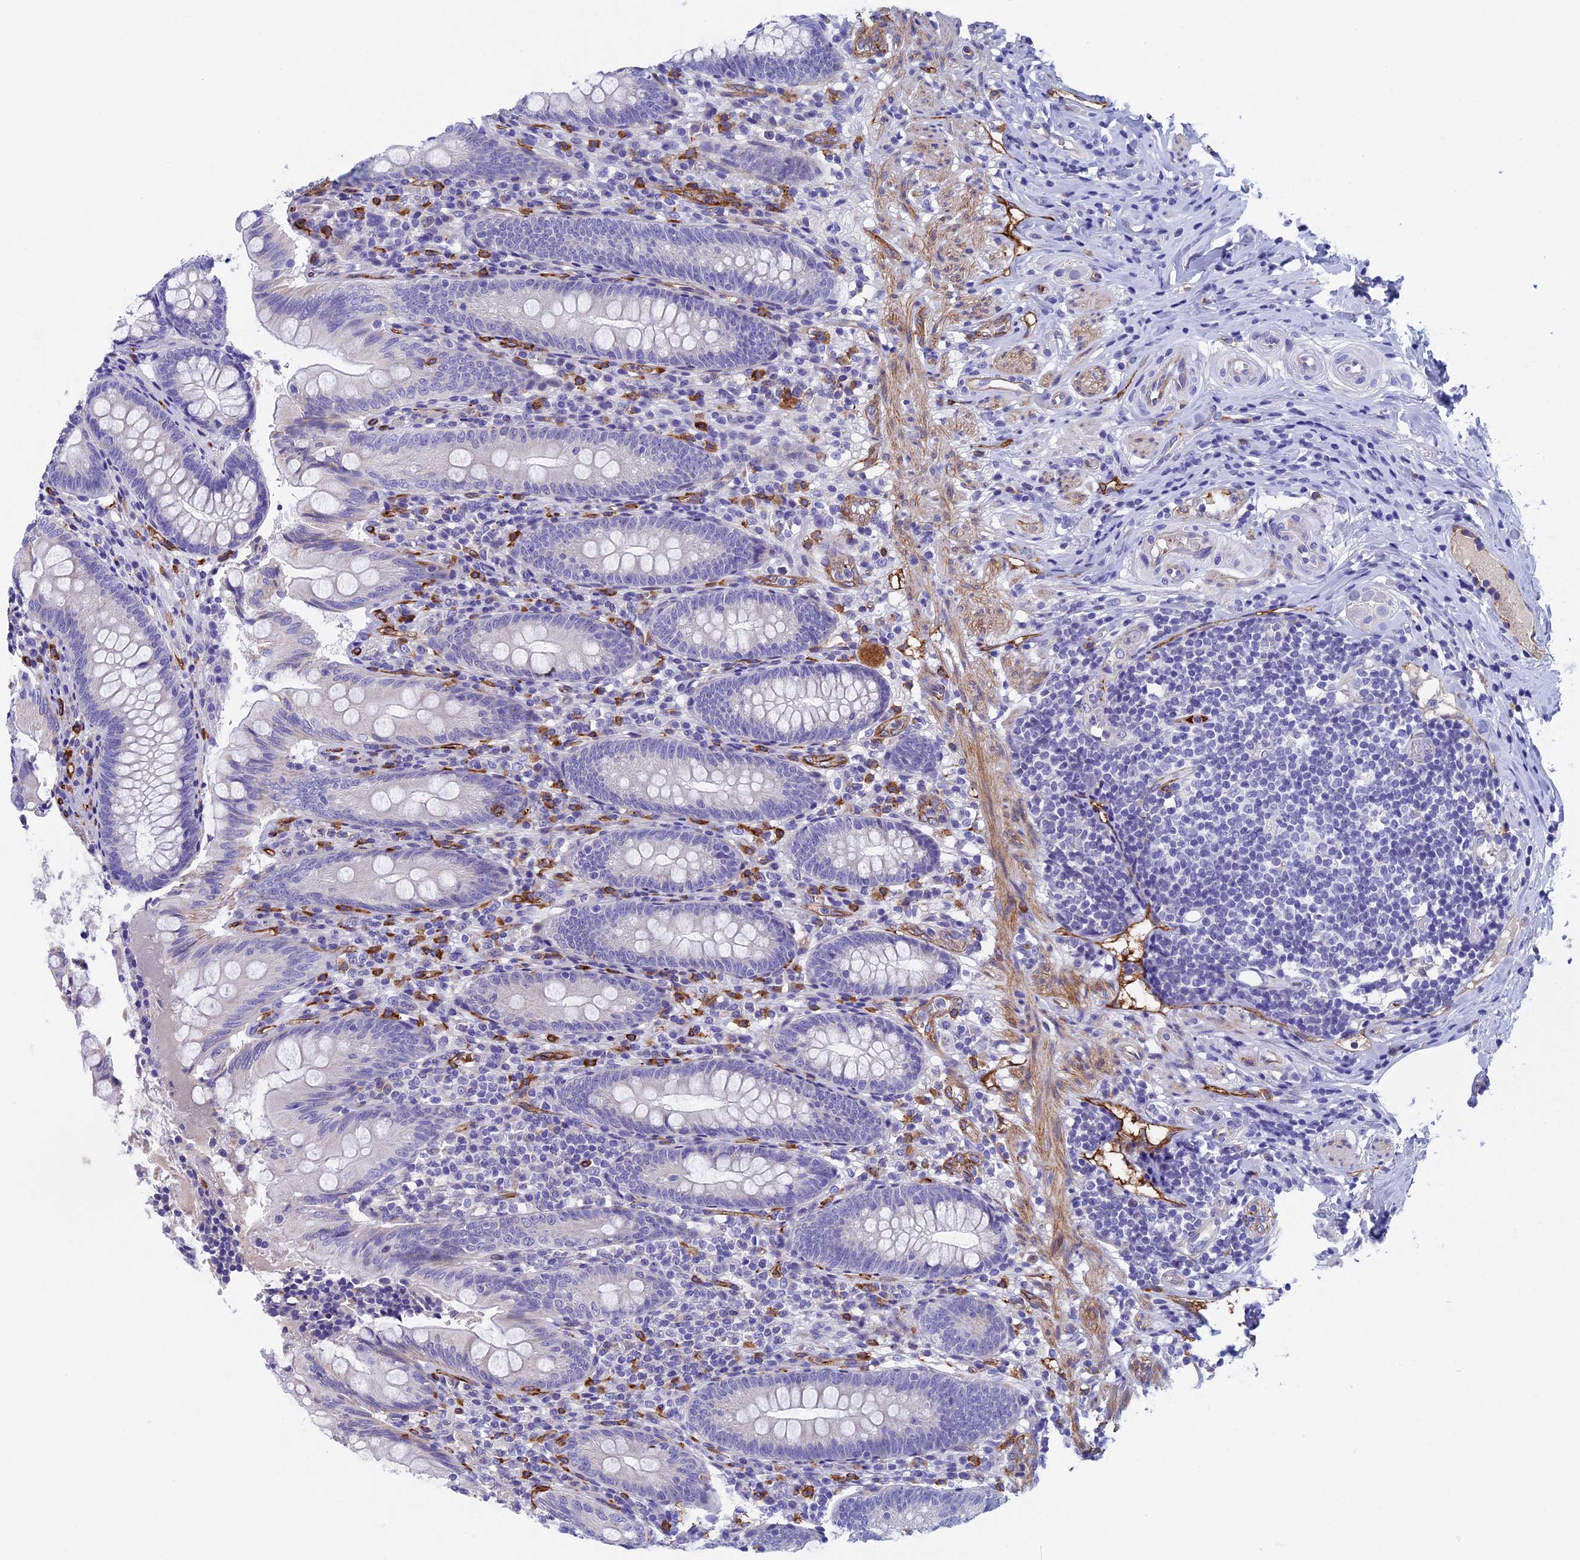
{"staining": {"intensity": "negative", "quantity": "none", "location": "none"}, "tissue": "appendix", "cell_type": "Glandular cells", "image_type": "normal", "snomed": [{"axis": "morphology", "description": "Normal tissue, NOS"}, {"axis": "topography", "description": "Appendix"}], "caption": "Appendix was stained to show a protein in brown. There is no significant staining in glandular cells. (DAB IHC with hematoxylin counter stain).", "gene": "INSYN1", "patient": {"sex": "male", "age": 55}}